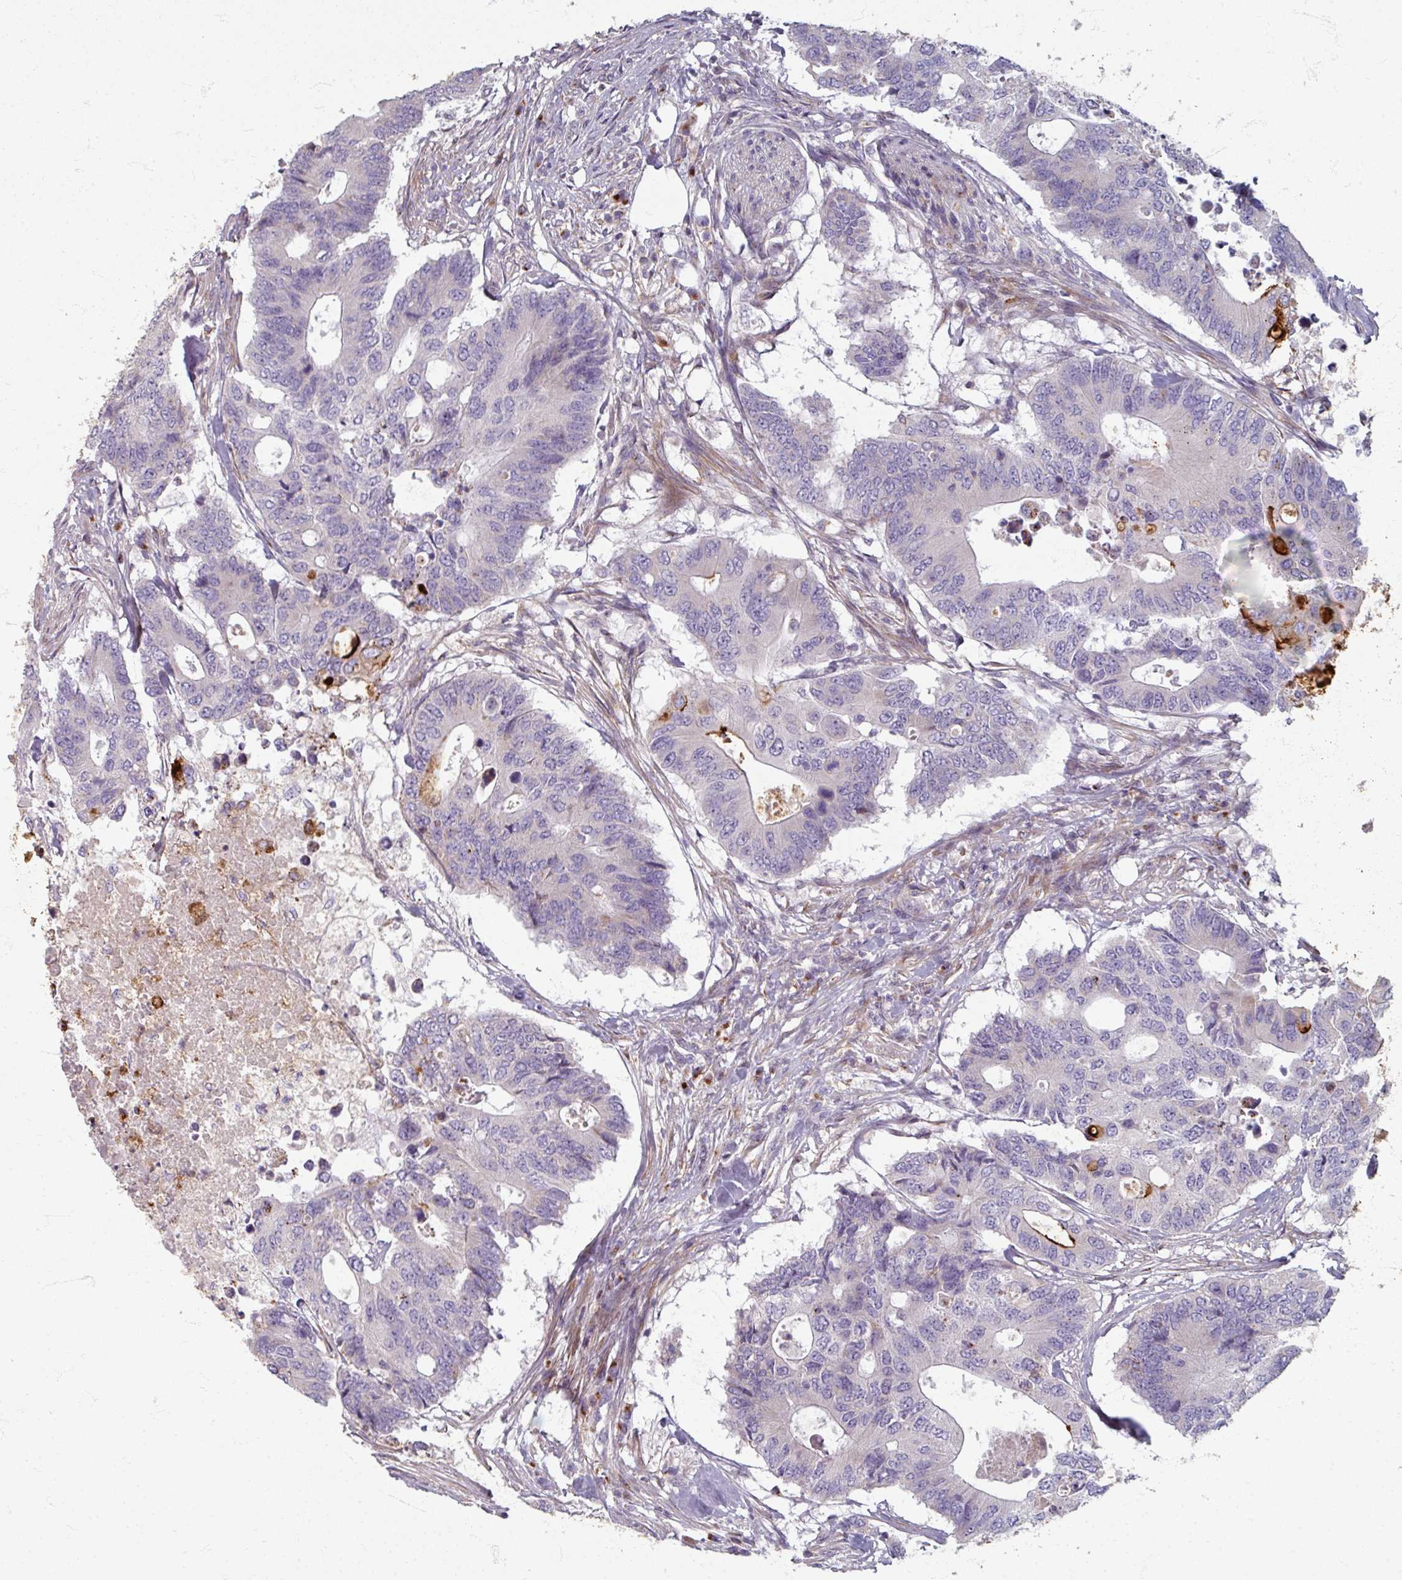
{"staining": {"intensity": "negative", "quantity": "none", "location": "none"}, "tissue": "colorectal cancer", "cell_type": "Tumor cells", "image_type": "cancer", "snomed": [{"axis": "morphology", "description": "Adenocarcinoma, NOS"}, {"axis": "topography", "description": "Colon"}], "caption": "A high-resolution micrograph shows immunohistochemistry (IHC) staining of colorectal adenocarcinoma, which demonstrates no significant positivity in tumor cells.", "gene": "GABARAPL1", "patient": {"sex": "male", "age": 71}}